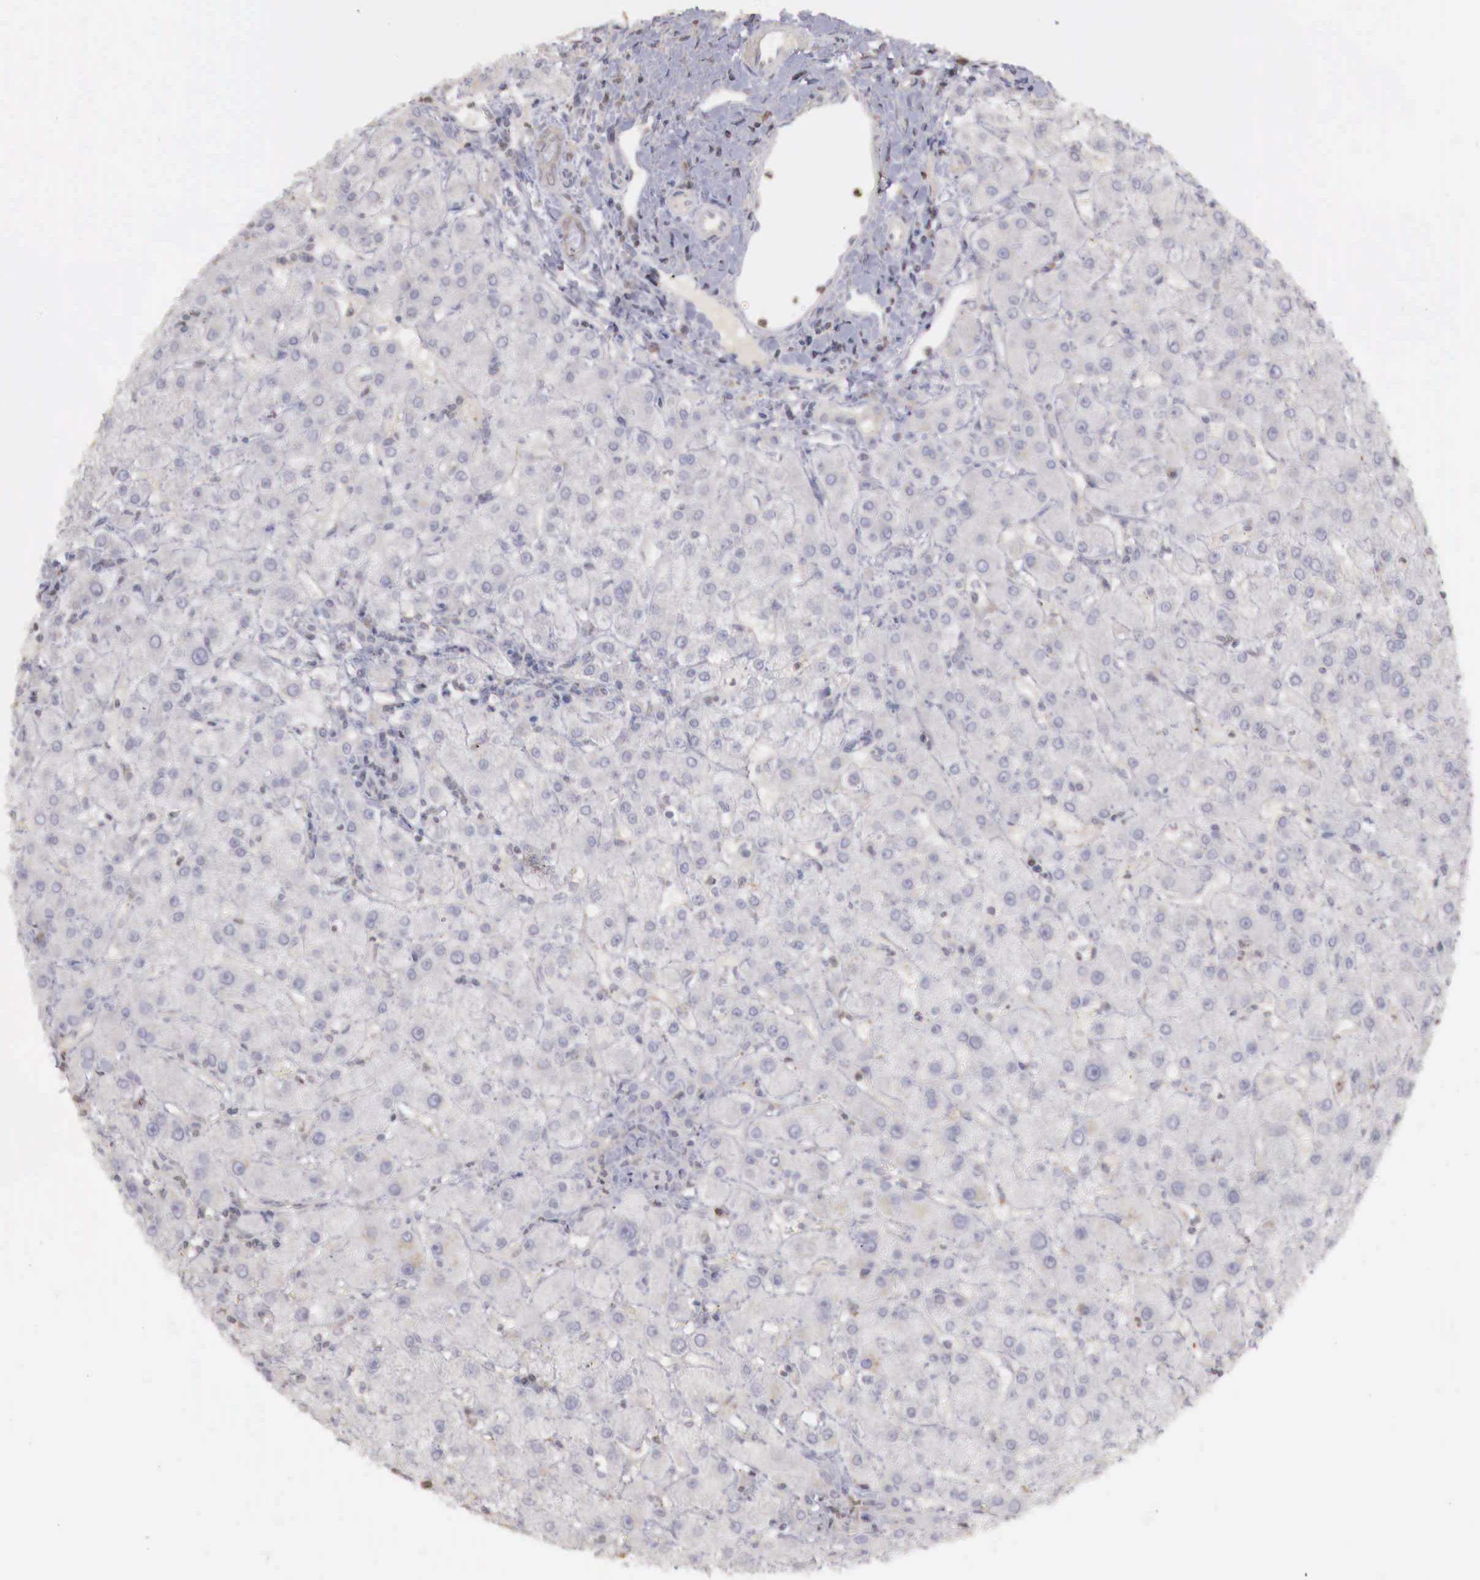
{"staining": {"intensity": "negative", "quantity": "none", "location": "none"}, "tissue": "liver", "cell_type": "Cholangiocytes", "image_type": "normal", "snomed": [{"axis": "morphology", "description": "Normal tissue, NOS"}, {"axis": "topography", "description": "Liver"}], "caption": "Photomicrograph shows no protein staining in cholangiocytes of benign liver.", "gene": "TBC1D9", "patient": {"sex": "female", "age": 79}}